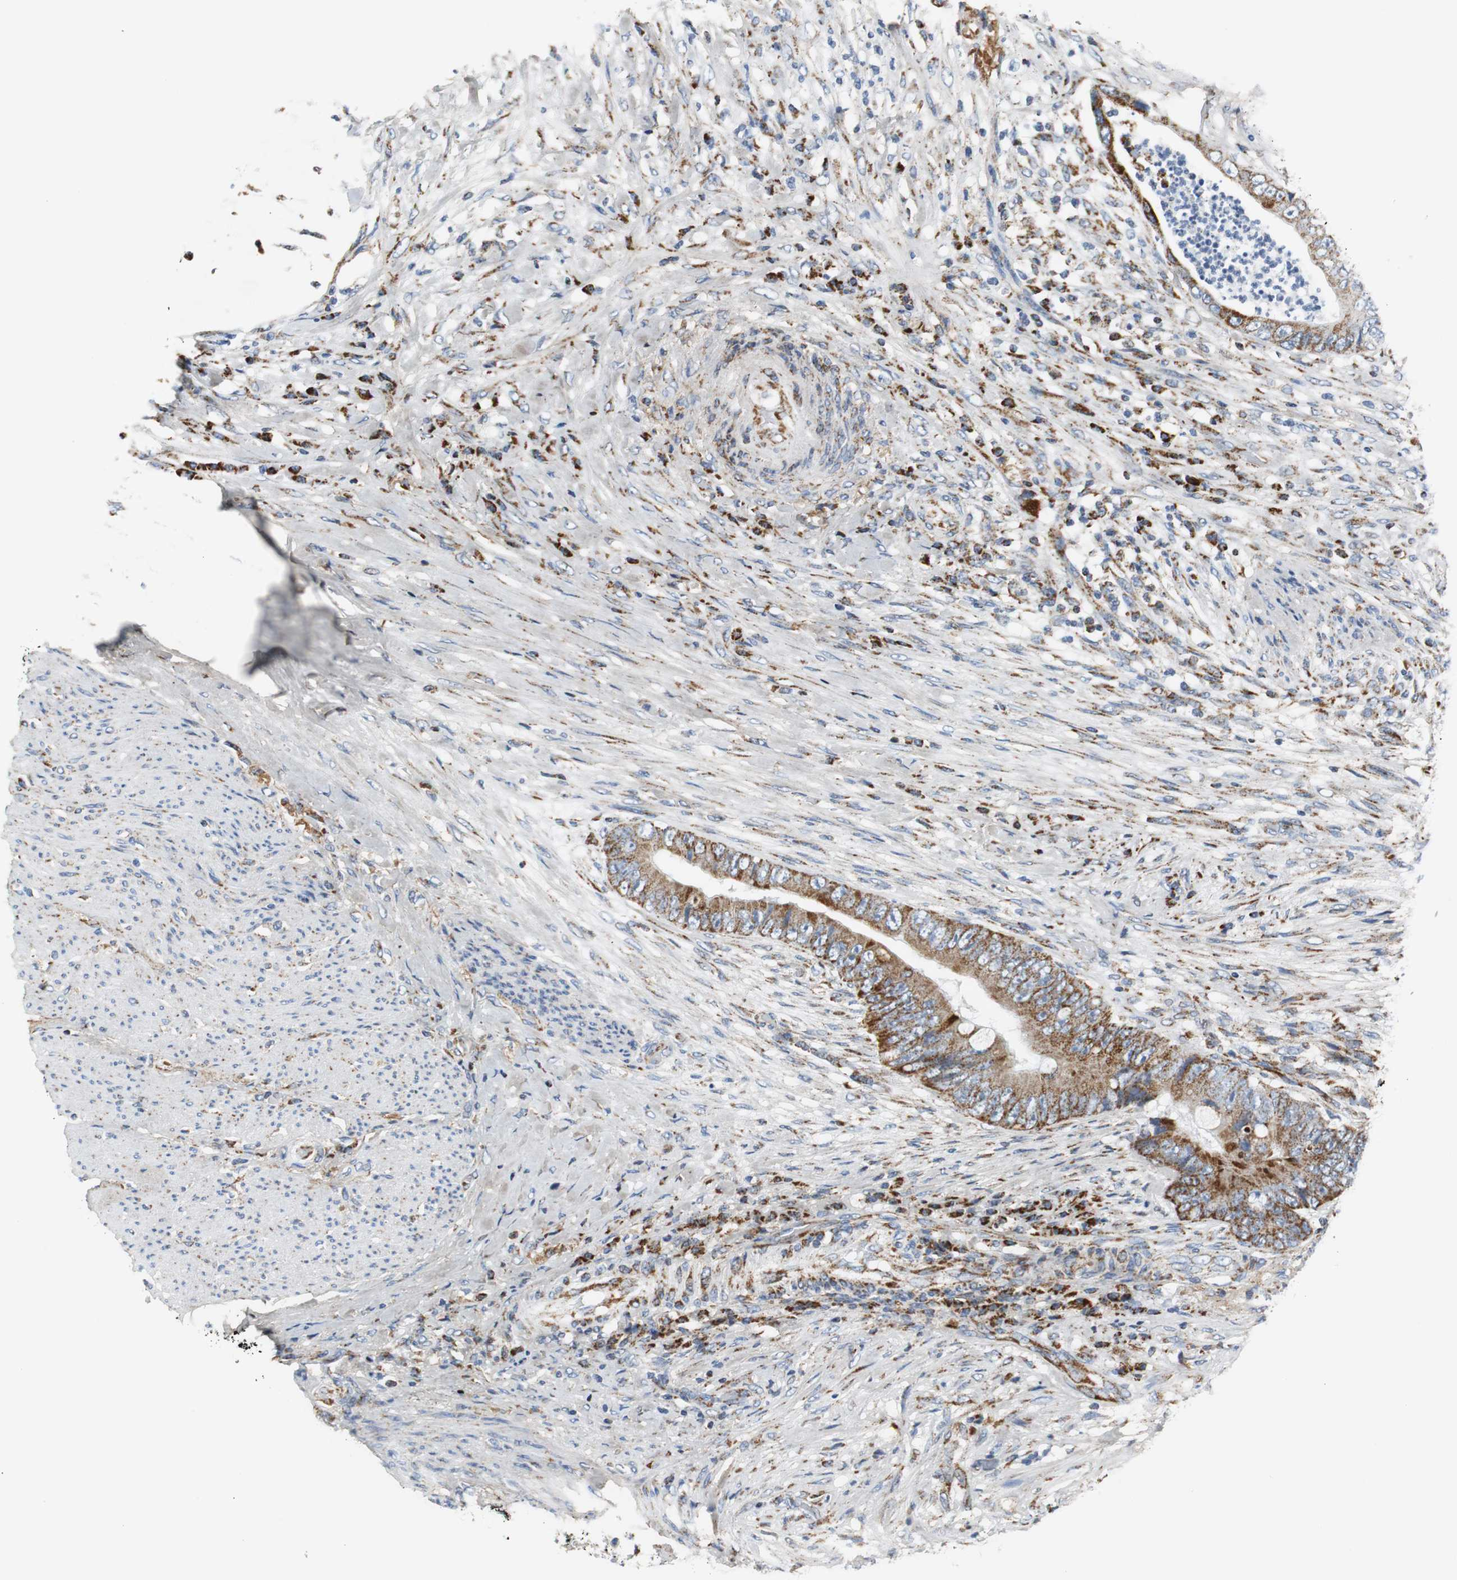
{"staining": {"intensity": "strong", "quantity": ">75%", "location": "cytoplasmic/membranous"}, "tissue": "colorectal cancer", "cell_type": "Tumor cells", "image_type": "cancer", "snomed": [{"axis": "morphology", "description": "Adenocarcinoma, NOS"}, {"axis": "topography", "description": "Rectum"}], "caption": "Human adenocarcinoma (colorectal) stained with a brown dye exhibits strong cytoplasmic/membranous positive staining in approximately >75% of tumor cells.", "gene": "C1QTNF7", "patient": {"sex": "female", "age": 77}}